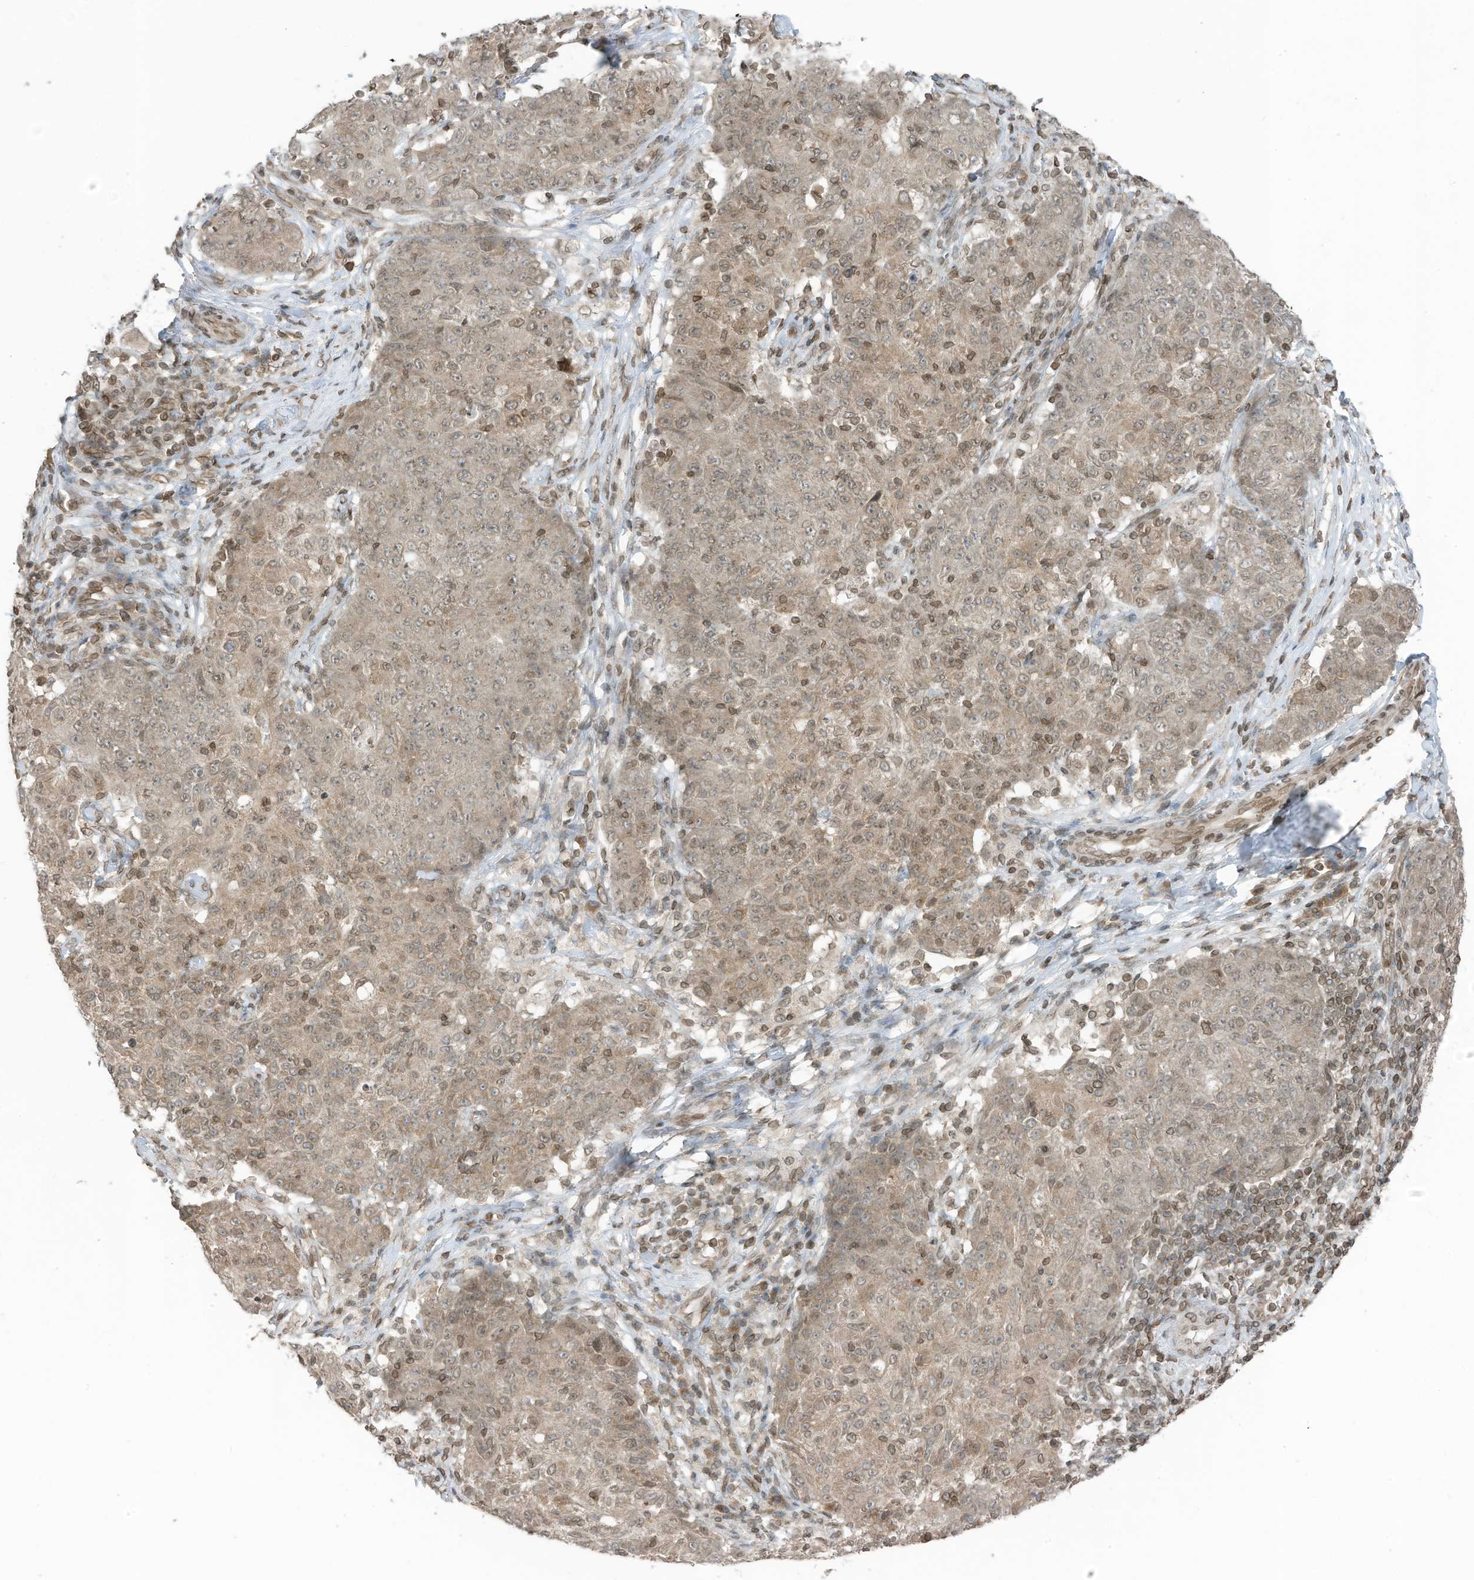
{"staining": {"intensity": "weak", "quantity": "<25%", "location": "nuclear"}, "tissue": "ovarian cancer", "cell_type": "Tumor cells", "image_type": "cancer", "snomed": [{"axis": "morphology", "description": "Carcinoma, endometroid"}, {"axis": "topography", "description": "Ovary"}], "caption": "Protein analysis of endometroid carcinoma (ovarian) displays no significant staining in tumor cells. The staining was performed using DAB (3,3'-diaminobenzidine) to visualize the protein expression in brown, while the nuclei were stained in blue with hematoxylin (Magnification: 20x).", "gene": "RABL3", "patient": {"sex": "female", "age": 42}}